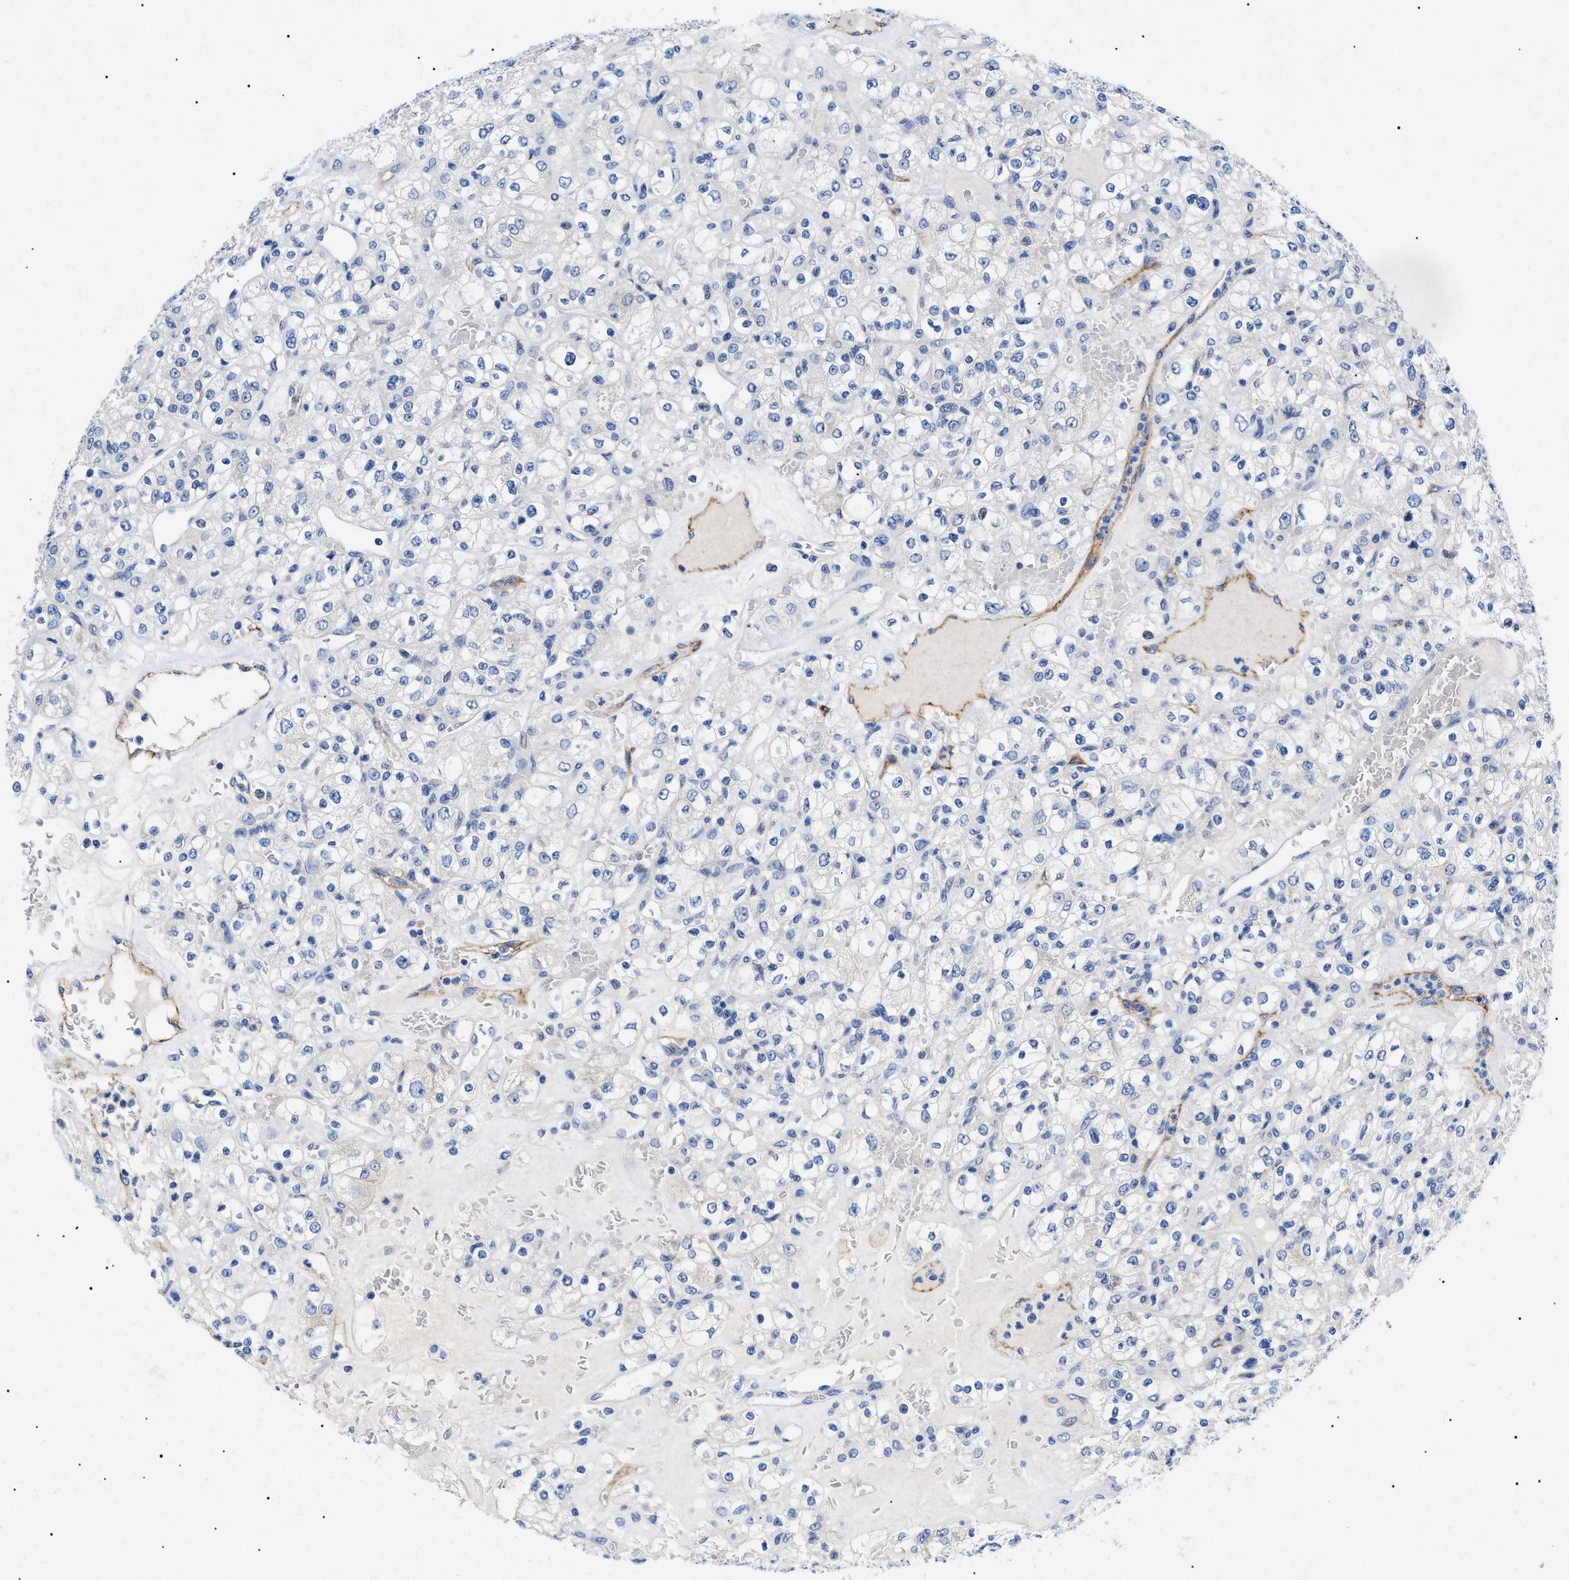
{"staining": {"intensity": "negative", "quantity": "none", "location": "none"}, "tissue": "renal cancer", "cell_type": "Tumor cells", "image_type": "cancer", "snomed": [{"axis": "morphology", "description": "Normal tissue, NOS"}, {"axis": "morphology", "description": "Adenocarcinoma, NOS"}, {"axis": "topography", "description": "Kidney"}], "caption": "Immunohistochemistry (IHC) histopathology image of neoplastic tissue: renal adenocarcinoma stained with DAB shows no significant protein positivity in tumor cells.", "gene": "ACKR1", "patient": {"sex": "female", "age": 72}}